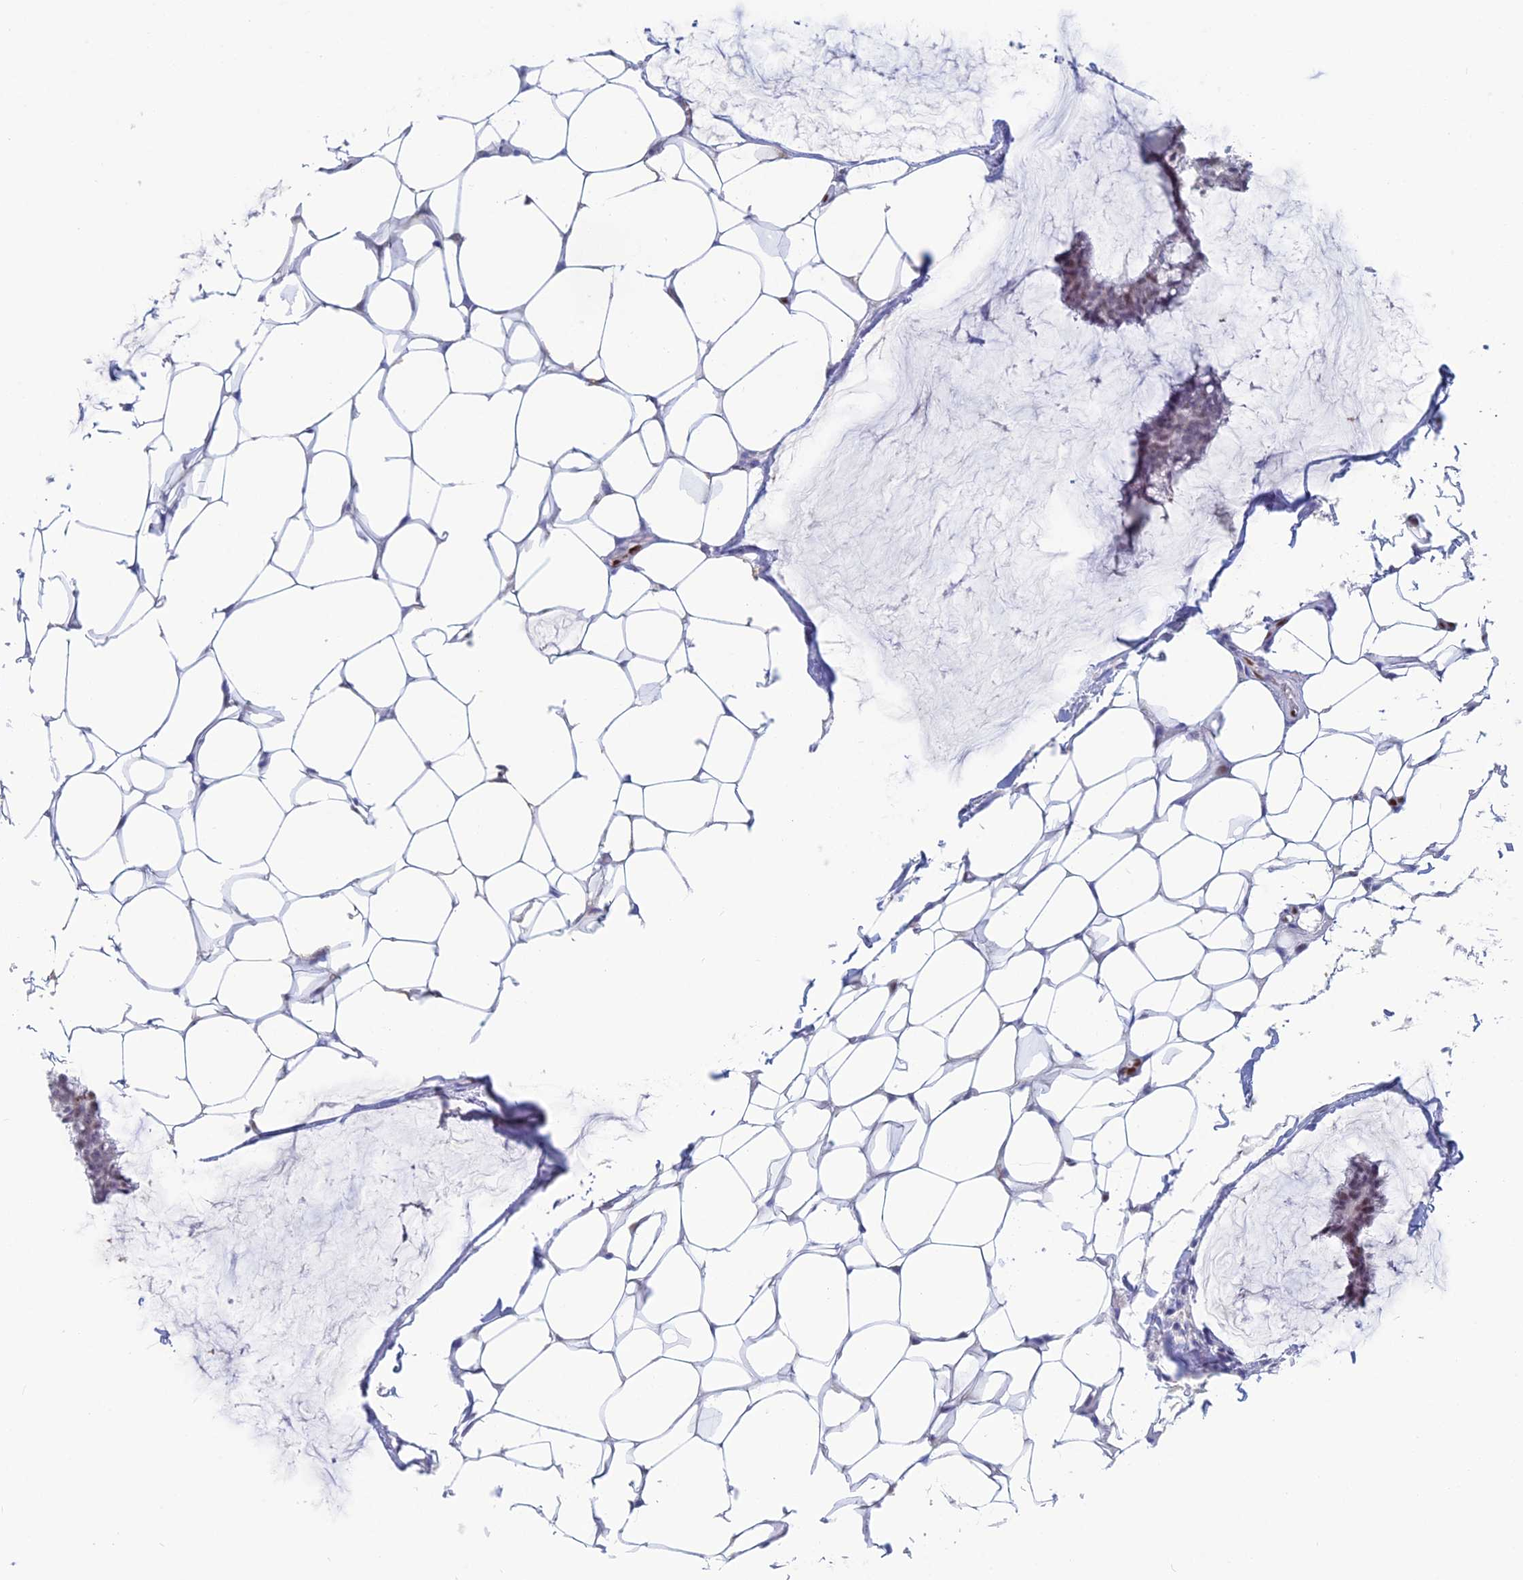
{"staining": {"intensity": "weak", "quantity": "25%-75%", "location": "nuclear"}, "tissue": "breast cancer", "cell_type": "Tumor cells", "image_type": "cancer", "snomed": [{"axis": "morphology", "description": "Duct carcinoma"}, {"axis": "topography", "description": "Breast"}], "caption": "IHC micrograph of neoplastic tissue: human intraductal carcinoma (breast) stained using IHC demonstrates low levels of weak protein expression localized specifically in the nuclear of tumor cells, appearing as a nuclear brown color.", "gene": "NOL4L", "patient": {"sex": "female", "age": 93}}